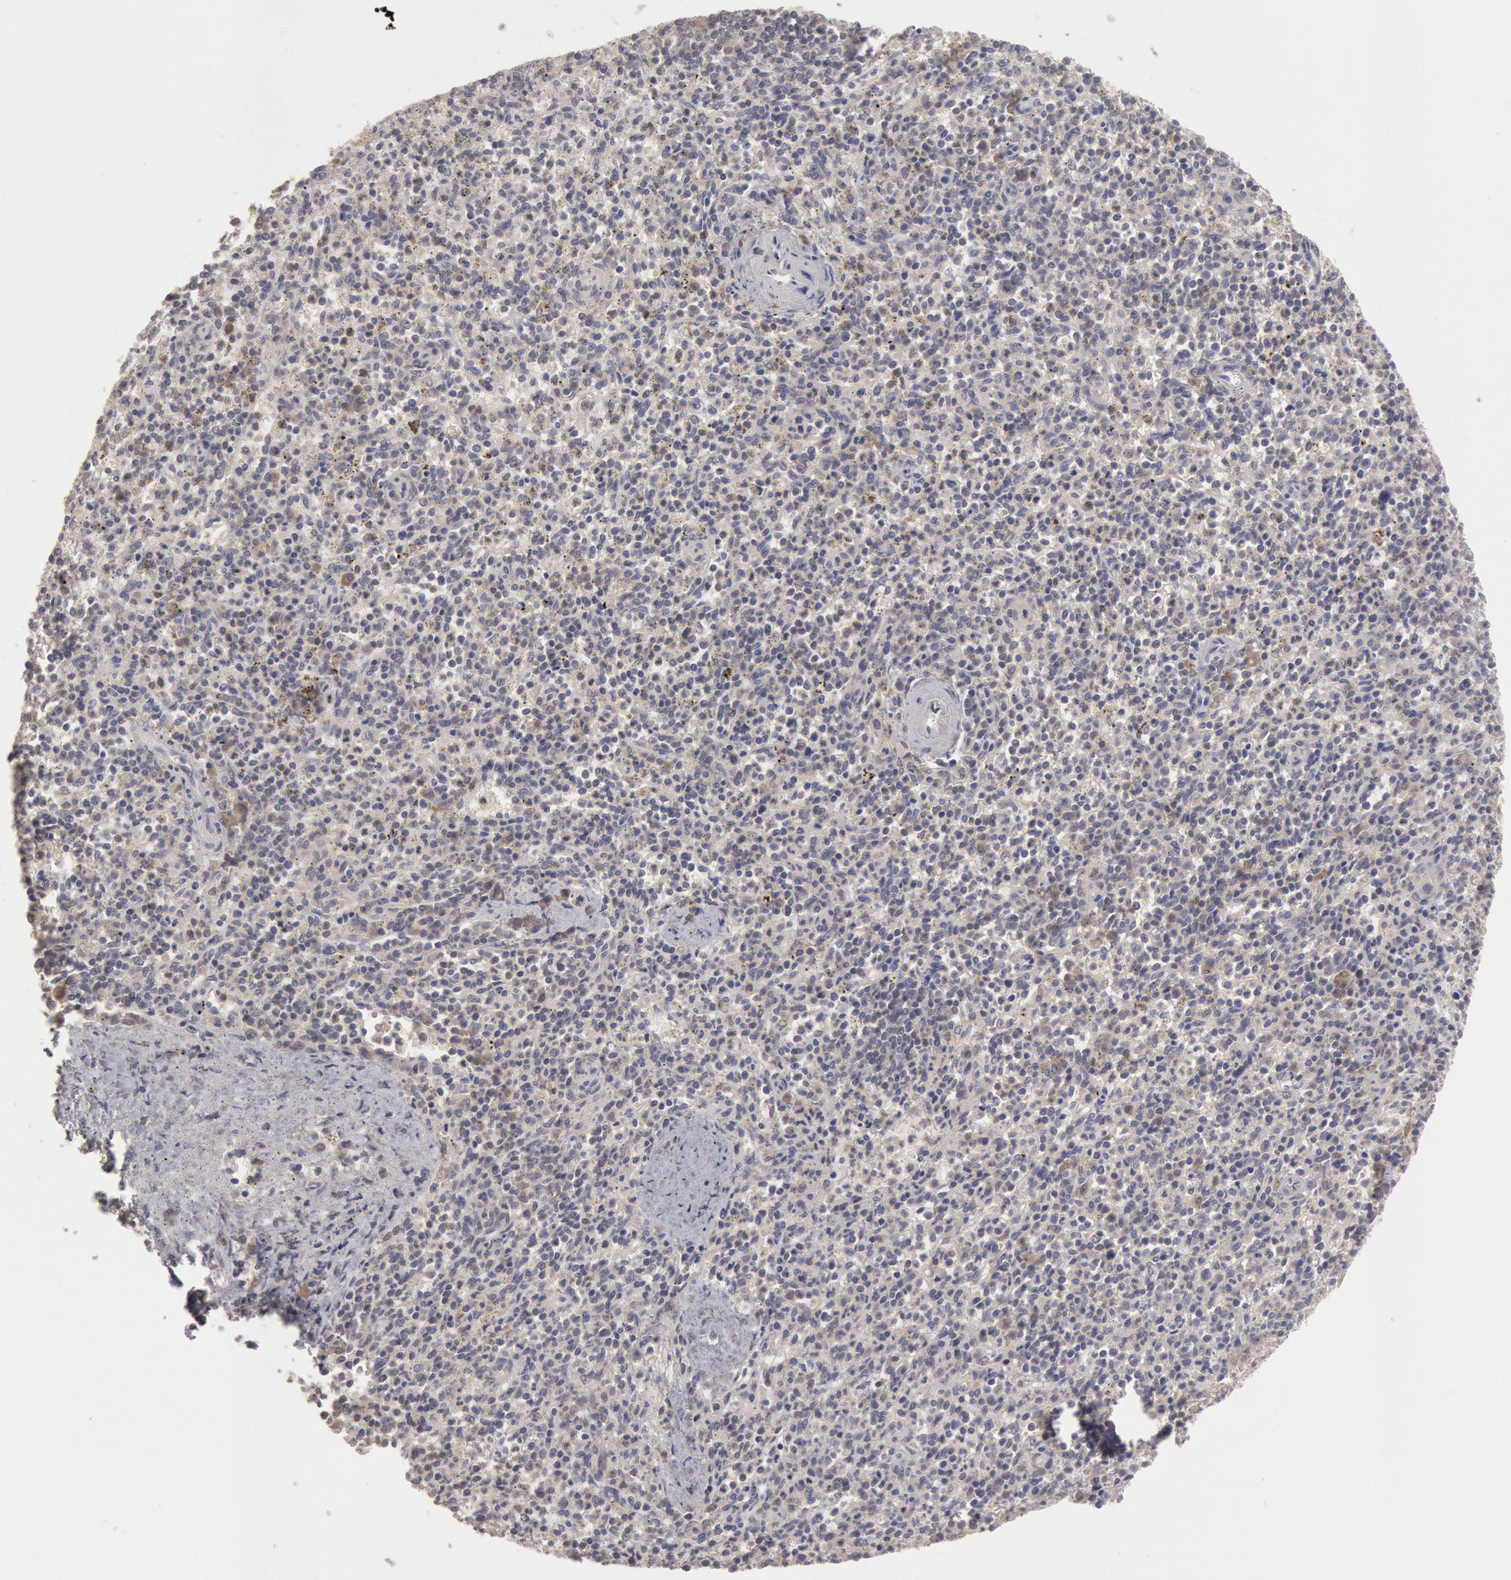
{"staining": {"intensity": "negative", "quantity": "none", "location": "none"}, "tissue": "spleen", "cell_type": "Cells in red pulp", "image_type": "normal", "snomed": [{"axis": "morphology", "description": "Normal tissue, NOS"}, {"axis": "topography", "description": "Spleen"}], "caption": "Micrograph shows no significant protein expression in cells in red pulp of unremarkable spleen. (Immunohistochemistry (ihc), brightfield microscopy, high magnification).", "gene": "ZFP36L1", "patient": {"sex": "male", "age": 72}}